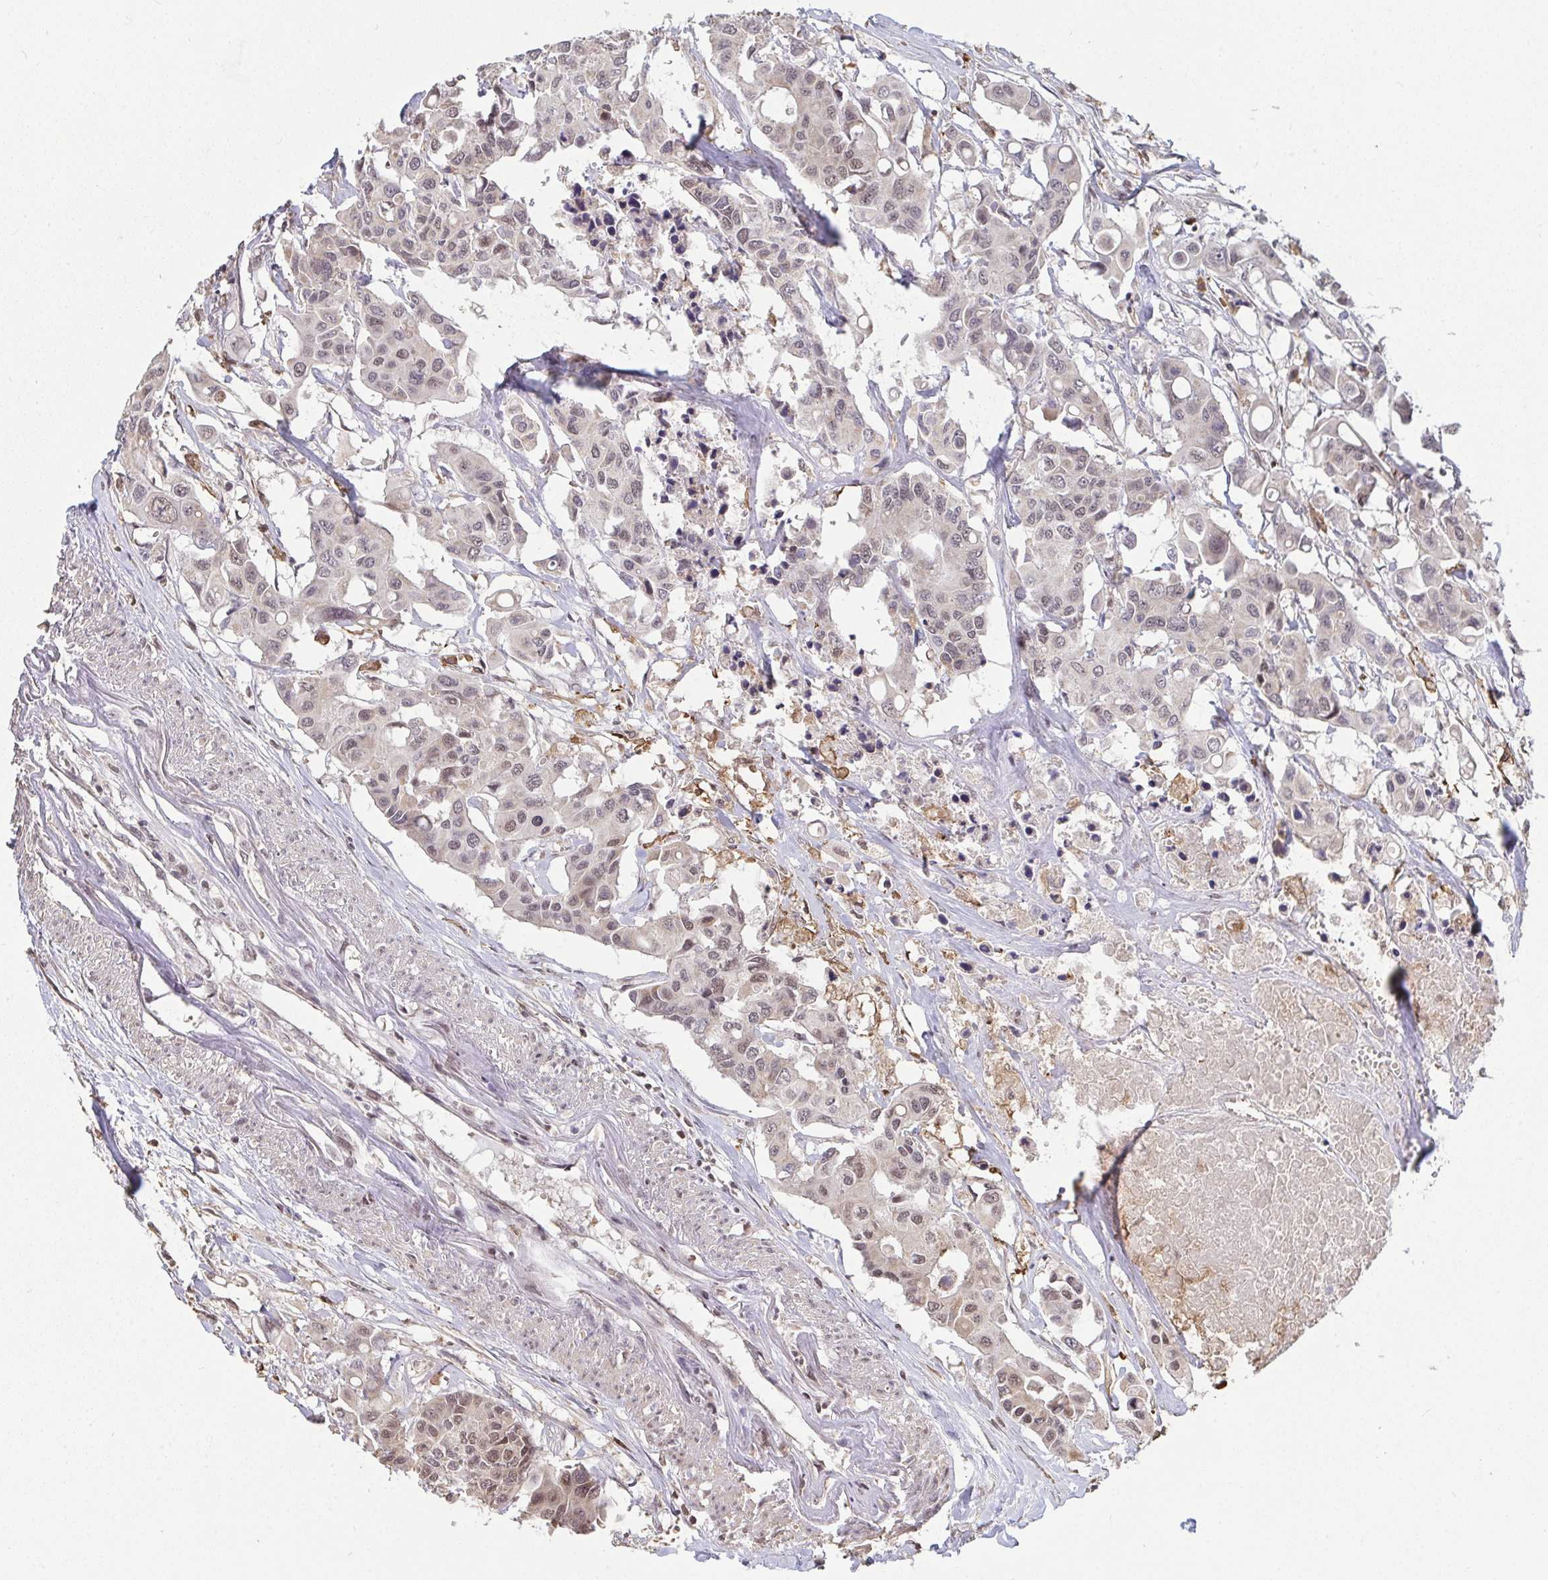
{"staining": {"intensity": "weak", "quantity": "25%-75%", "location": "nuclear"}, "tissue": "colorectal cancer", "cell_type": "Tumor cells", "image_type": "cancer", "snomed": [{"axis": "morphology", "description": "Adenocarcinoma, NOS"}, {"axis": "topography", "description": "Colon"}], "caption": "This photomicrograph demonstrates colorectal cancer stained with immunohistochemistry to label a protein in brown. The nuclear of tumor cells show weak positivity for the protein. Nuclei are counter-stained blue.", "gene": "SAP30", "patient": {"sex": "male", "age": 77}}